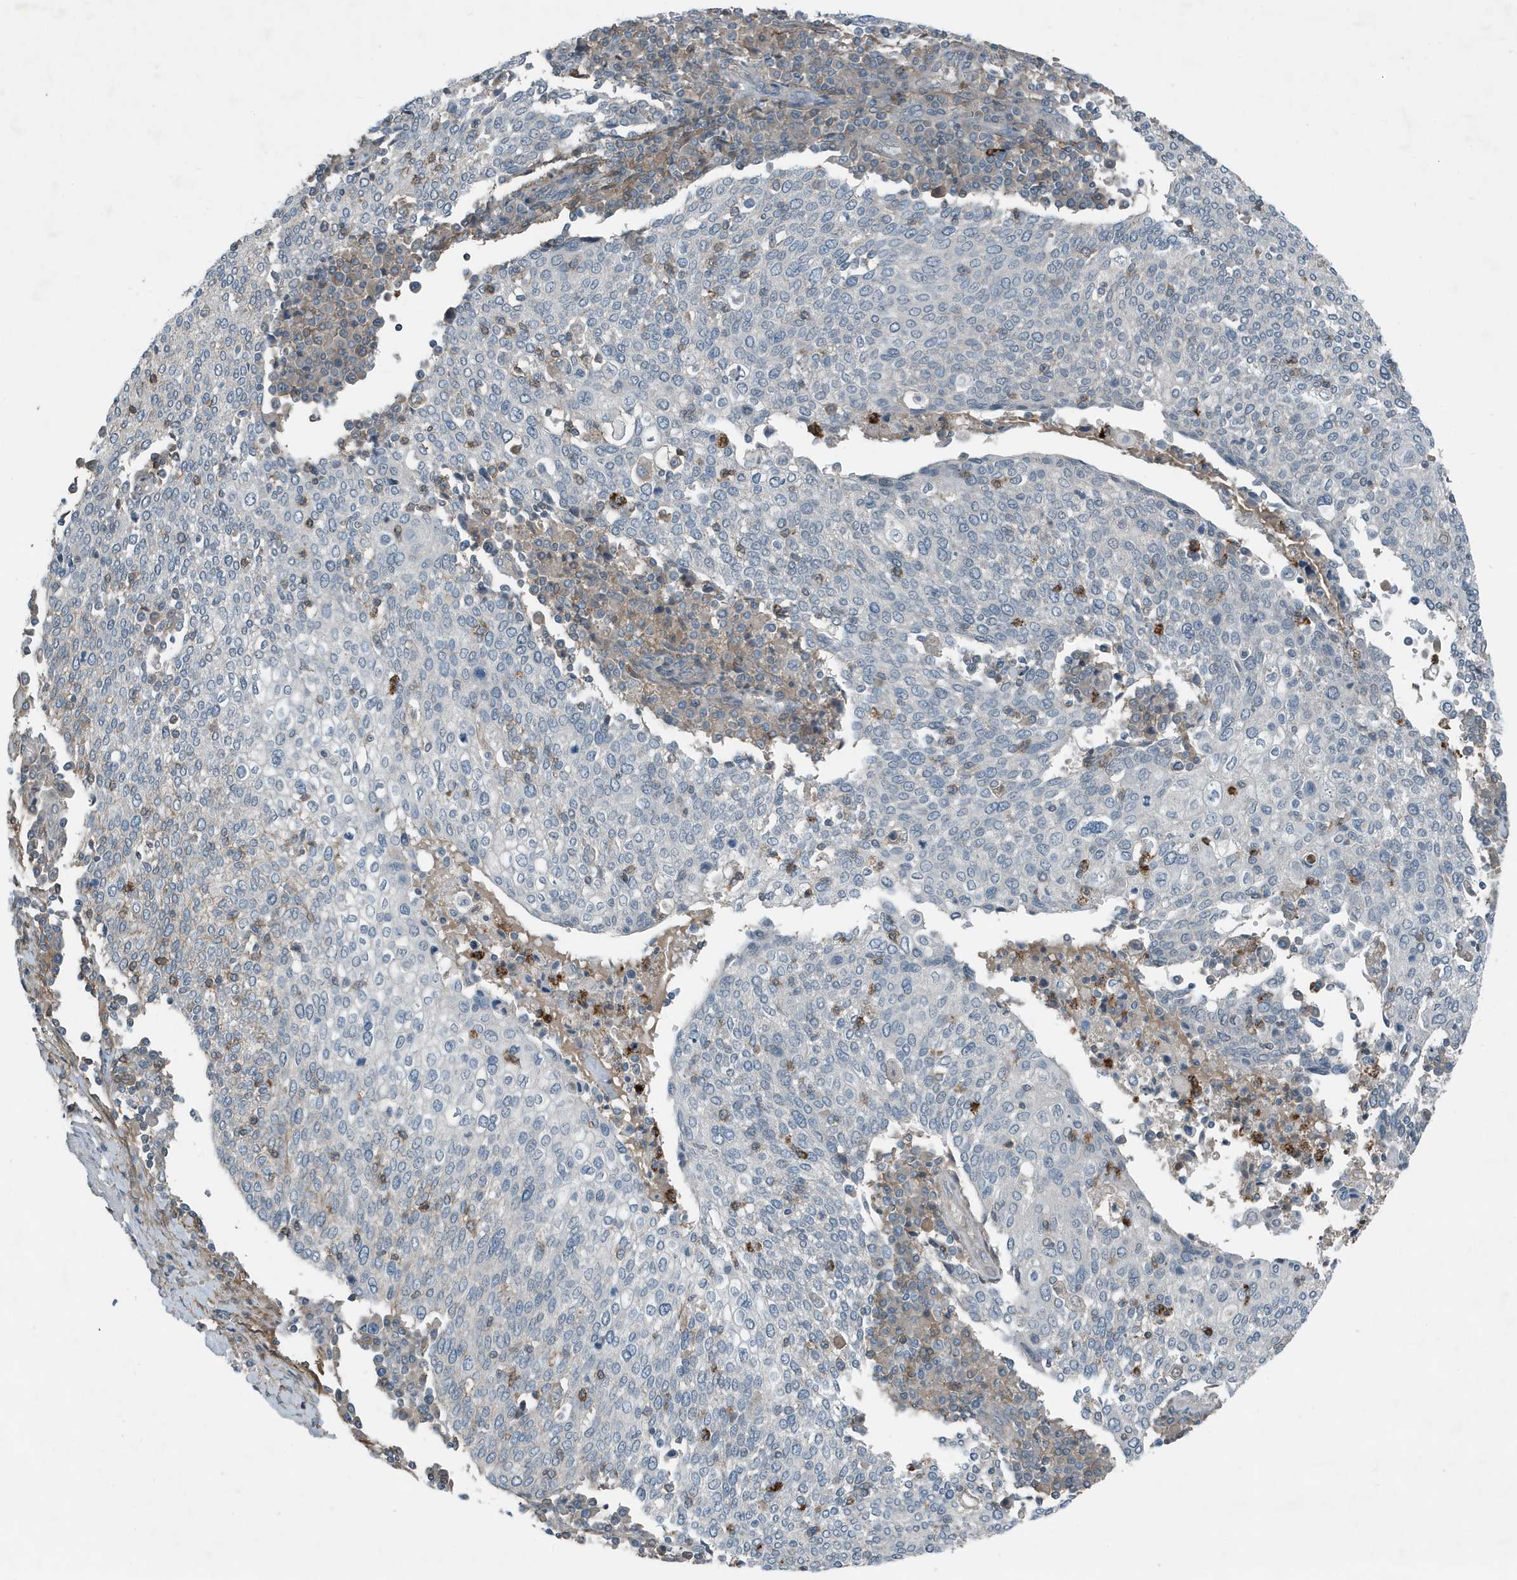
{"staining": {"intensity": "negative", "quantity": "none", "location": "none"}, "tissue": "cervical cancer", "cell_type": "Tumor cells", "image_type": "cancer", "snomed": [{"axis": "morphology", "description": "Squamous cell carcinoma, NOS"}, {"axis": "topography", "description": "Cervix"}], "caption": "Human squamous cell carcinoma (cervical) stained for a protein using IHC shows no expression in tumor cells.", "gene": "DAPP1", "patient": {"sex": "female", "age": 40}}